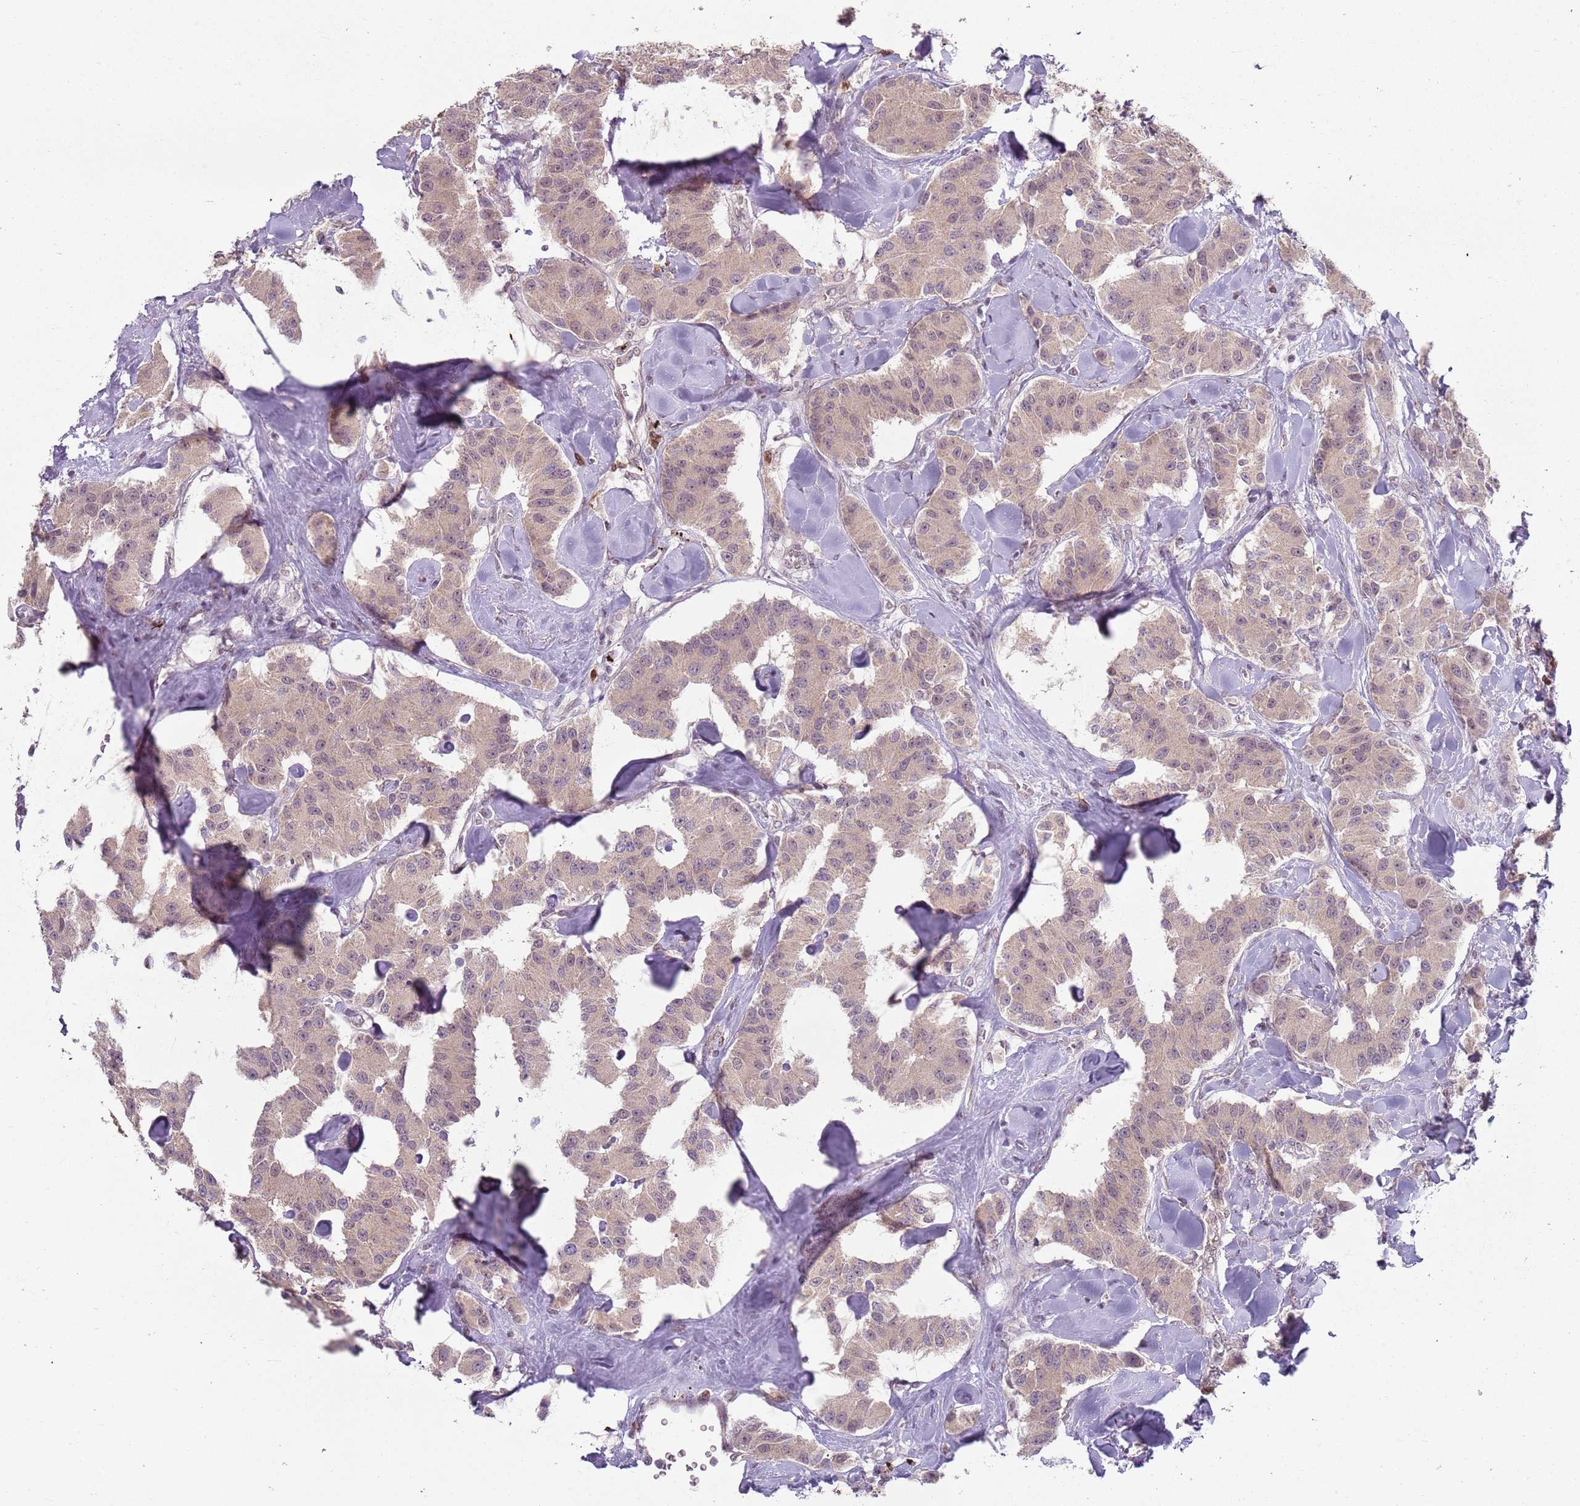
{"staining": {"intensity": "weak", "quantity": ">75%", "location": "cytoplasmic/membranous"}, "tissue": "carcinoid", "cell_type": "Tumor cells", "image_type": "cancer", "snomed": [{"axis": "morphology", "description": "Carcinoid, malignant, NOS"}, {"axis": "topography", "description": "Pancreas"}], "caption": "DAB (3,3'-diaminobenzidine) immunohistochemical staining of human malignant carcinoid exhibits weak cytoplasmic/membranous protein expression in about >75% of tumor cells.", "gene": "SMARCAL1", "patient": {"sex": "male", "age": 41}}